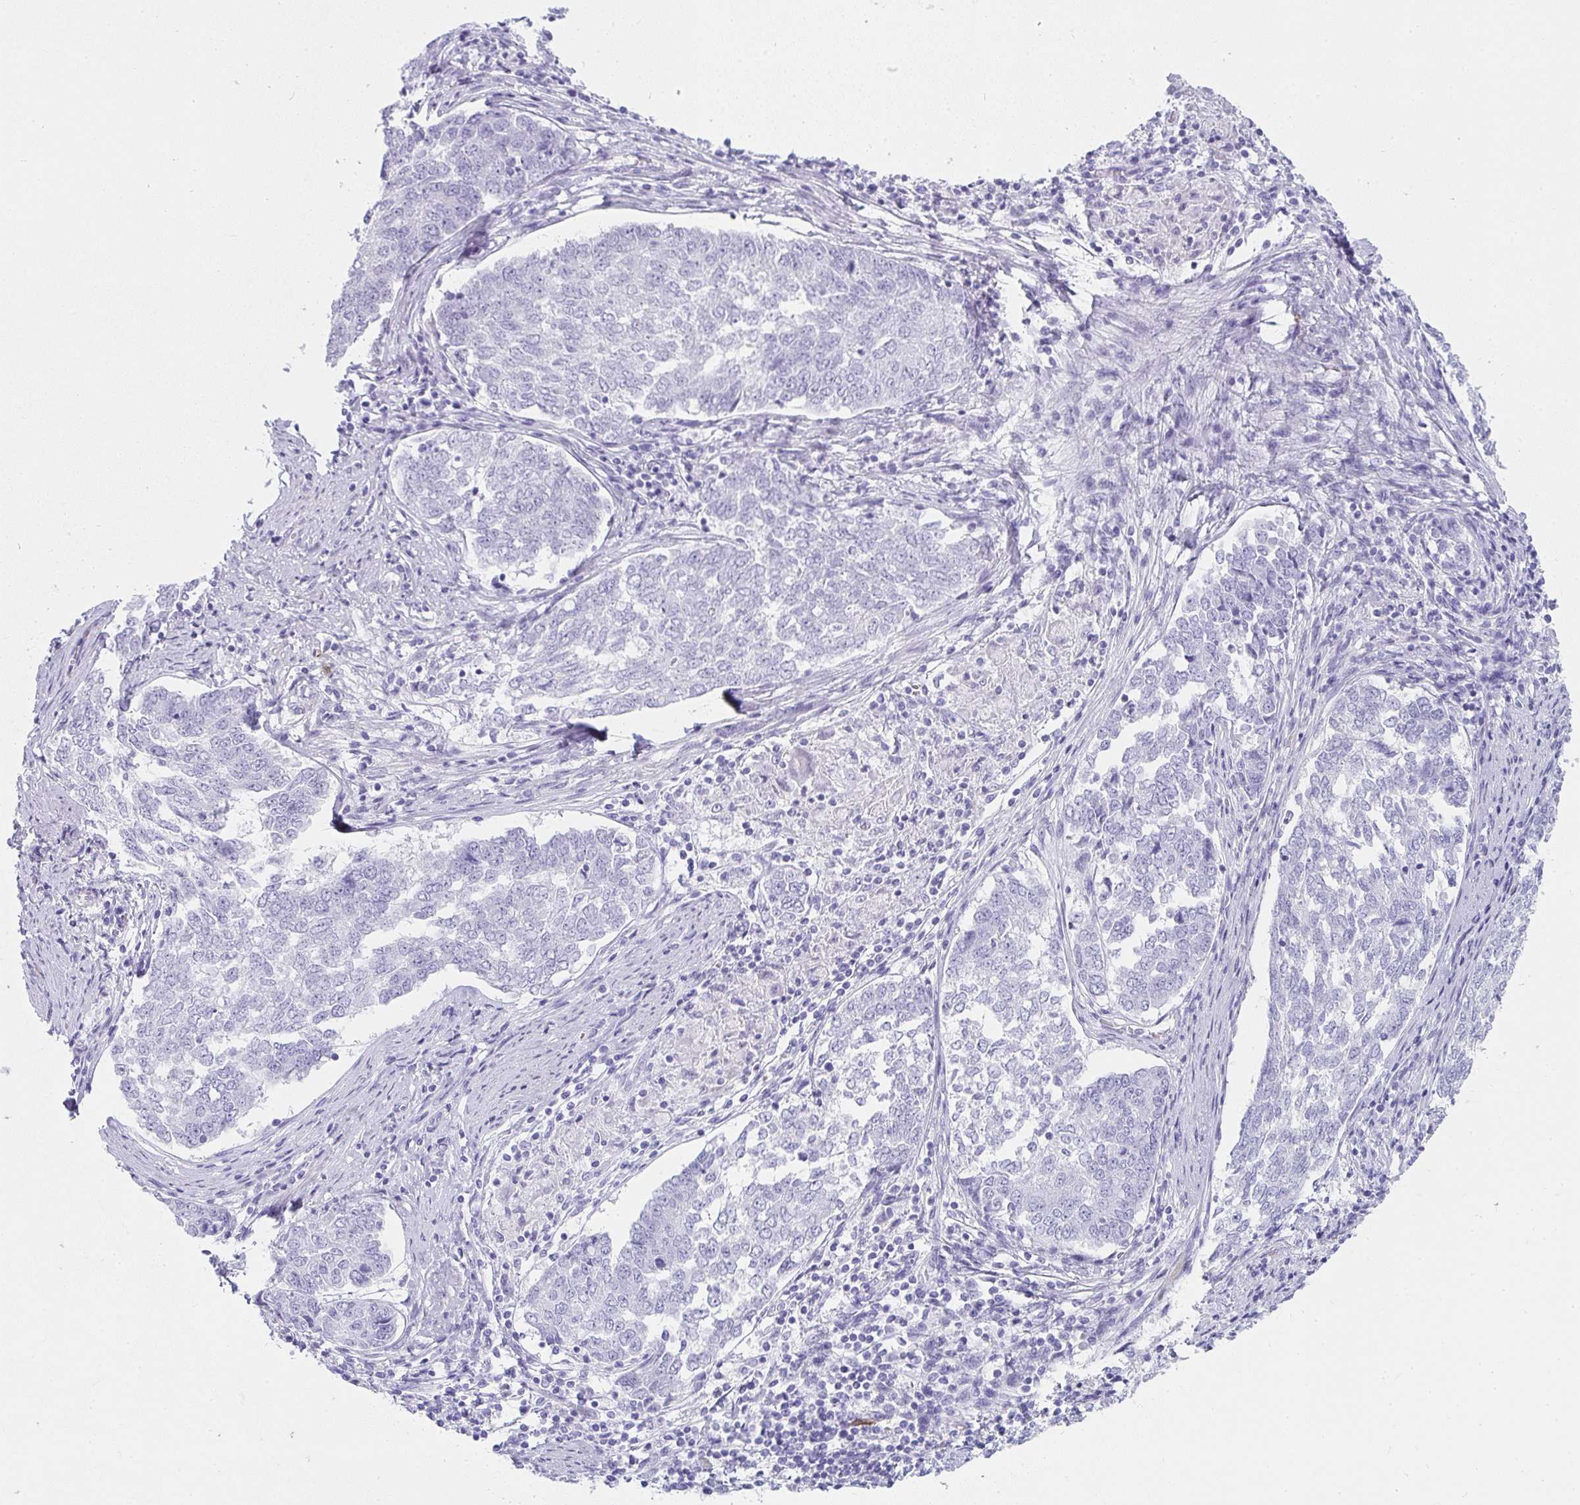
{"staining": {"intensity": "negative", "quantity": "none", "location": "none"}, "tissue": "endometrial cancer", "cell_type": "Tumor cells", "image_type": "cancer", "snomed": [{"axis": "morphology", "description": "Adenocarcinoma, NOS"}, {"axis": "topography", "description": "Endometrium"}], "caption": "This is an immunohistochemistry photomicrograph of endometrial cancer (adenocarcinoma). There is no staining in tumor cells.", "gene": "PRND", "patient": {"sex": "female", "age": 80}}